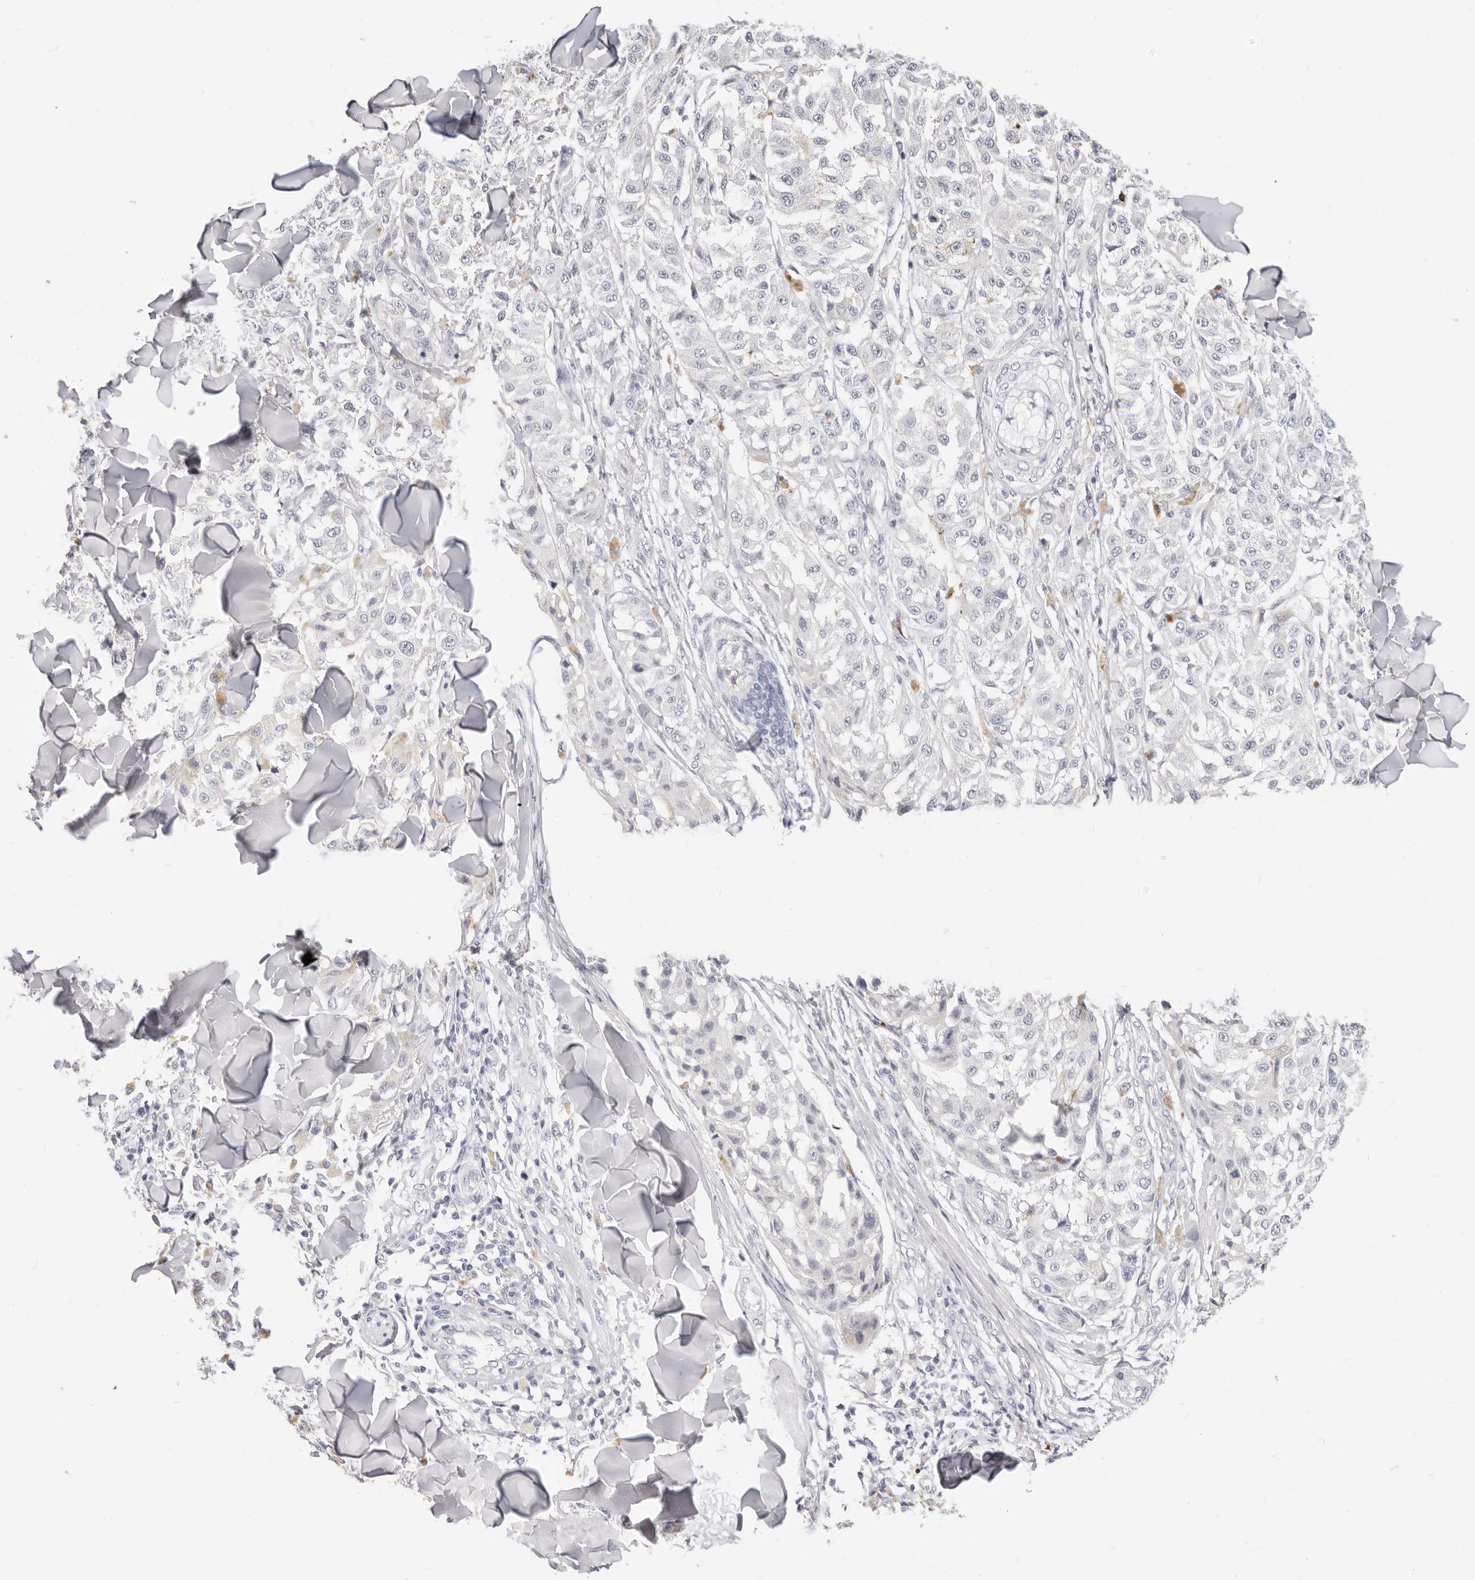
{"staining": {"intensity": "negative", "quantity": "none", "location": "none"}, "tissue": "melanoma", "cell_type": "Tumor cells", "image_type": "cancer", "snomed": [{"axis": "morphology", "description": "Malignant melanoma, NOS"}, {"axis": "topography", "description": "Skin"}], "caption": "The photomicrograph reveals no significant positivity in tumor cells of melanoma. (IHC, brightfield microscopy, high magnification).", "gene": "CAMP", "patient": {"sex": "female", "age": 64}}